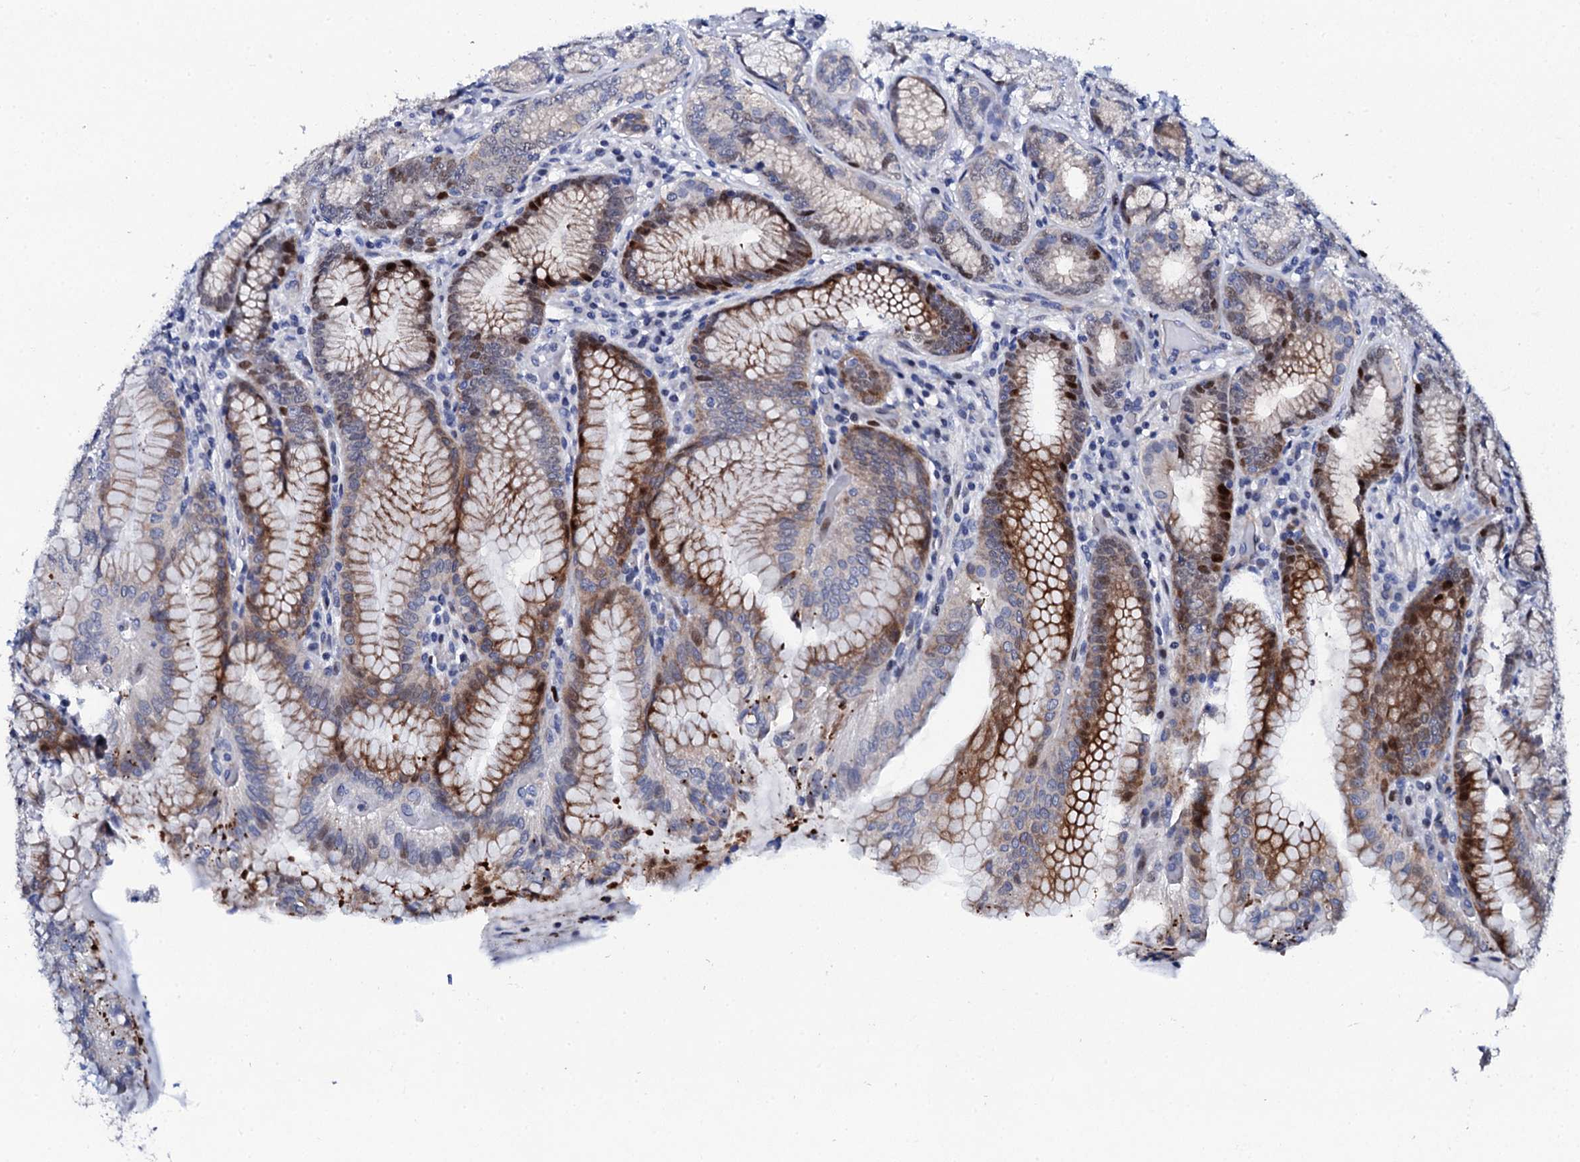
{"staining": {"intensity": "moderate", "quantity": "25%-75%", "location": "cytoplasmic/membranous,nuclear"}, "tissue": "stomach", "cell_type": "Glandular cells", "image_type": "normal", "snomed": [{"axis": "morphology", "description": "Normal tissue, NOS"}, {"axis": "topography", "description": "Stomach, upper"}, {"axis": "topography", "description": "Stomach, lower"}], "caption": "Benign stomach was stained to show a protein in brown. There is medium levels of moderate cytoplasmic/membranous,nuclear expression in approximately 25%-75% of glandular cells. (IHC, brightfield microscopy, high magnification).", "gene": "NUDT13", "patient": {"sex": "female", "age": 76}}